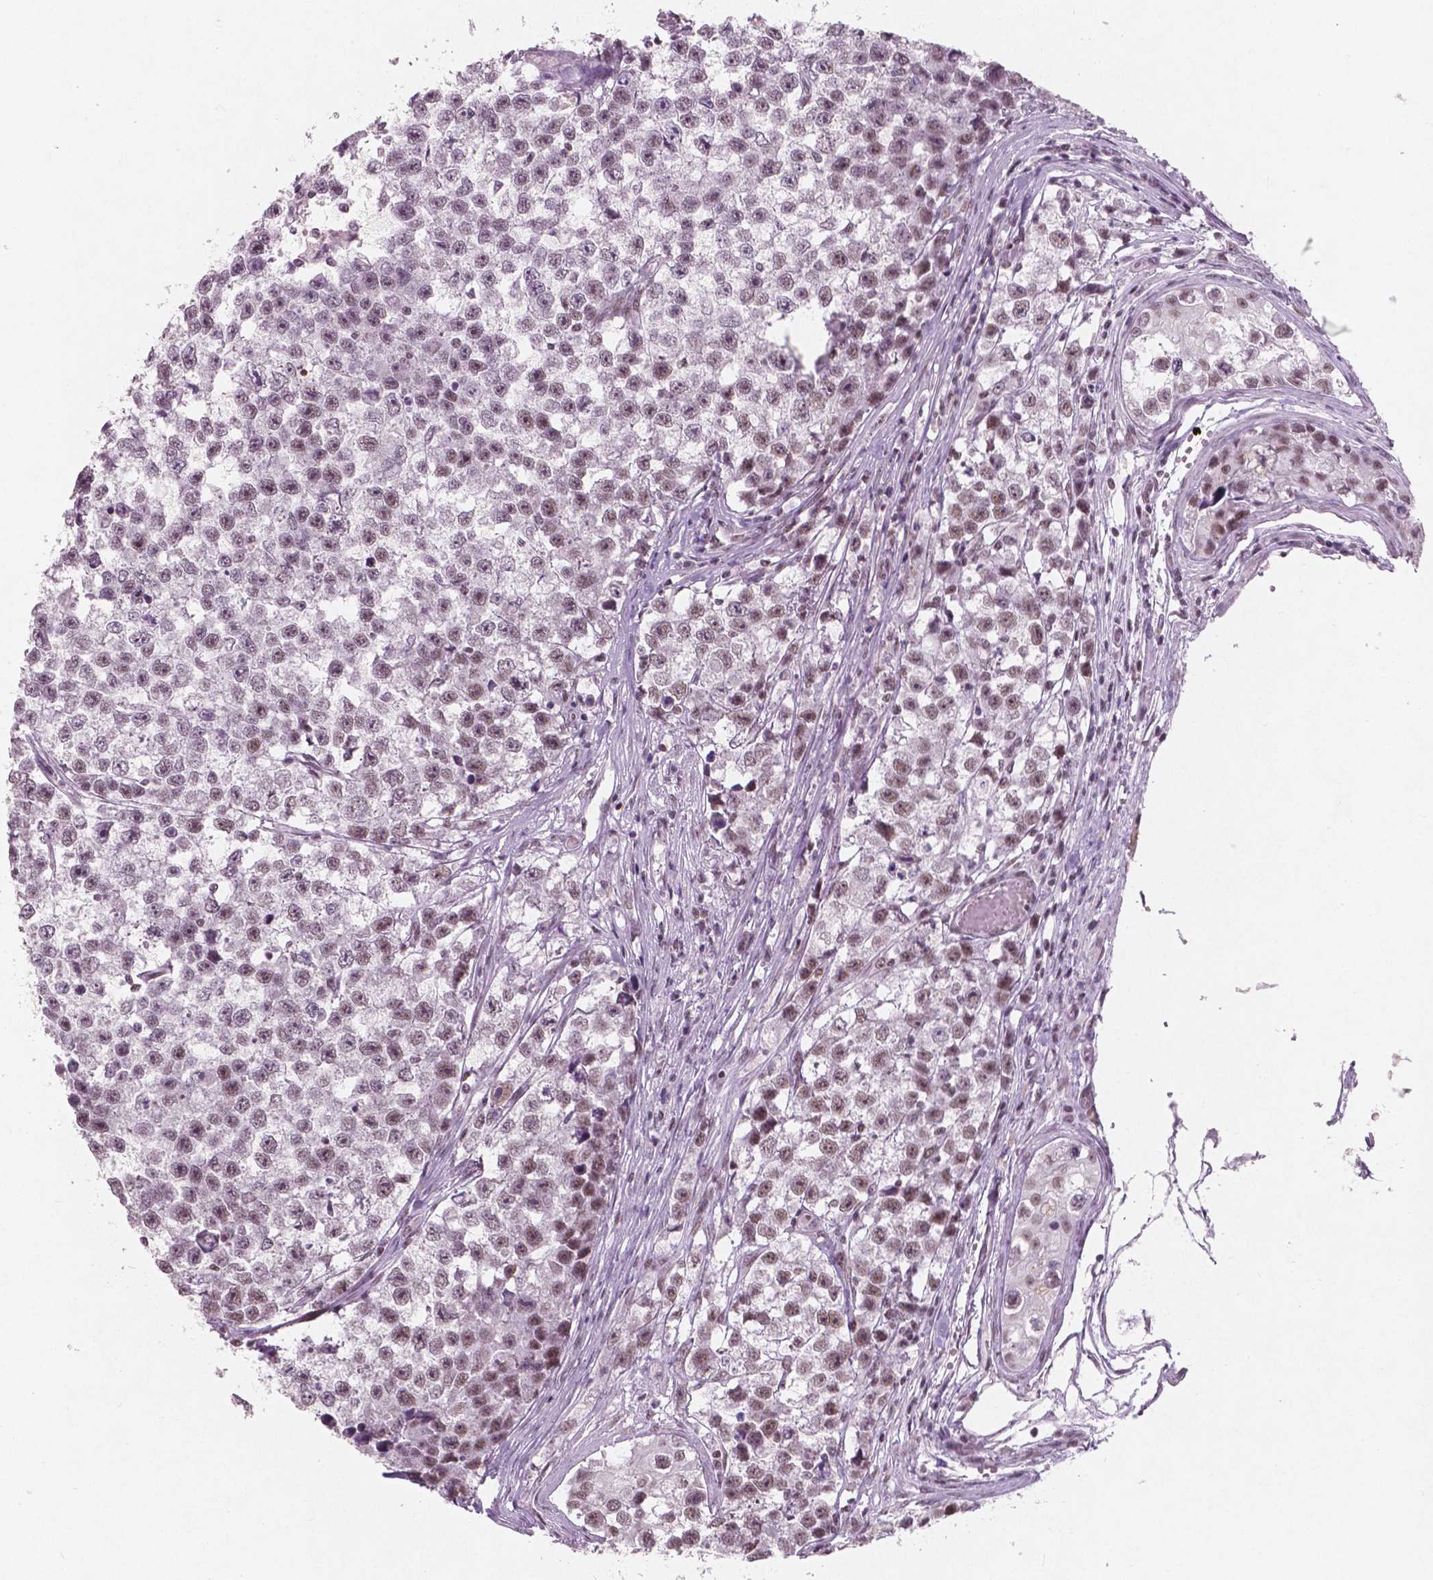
{"staining": {"intensity": "moderate", "quantity": "25%-75%", "location": "nuclear"}, "tissue": "testis cancer", "cell_type": "Tumor cells", "image_type": "cancer", "snomed": [{"axis": "morphology", "description": "Seminoma, NOS"}, {"axis": "topography", "description": "Testis"}], "caption": "Human testis seminoma stained for a protein (brown) reveals moderate nuclear positive positivity in about 25%-75% of tumor cells.", "gene": "BRD4", "patient": {"sex": "male", "age": 26}}